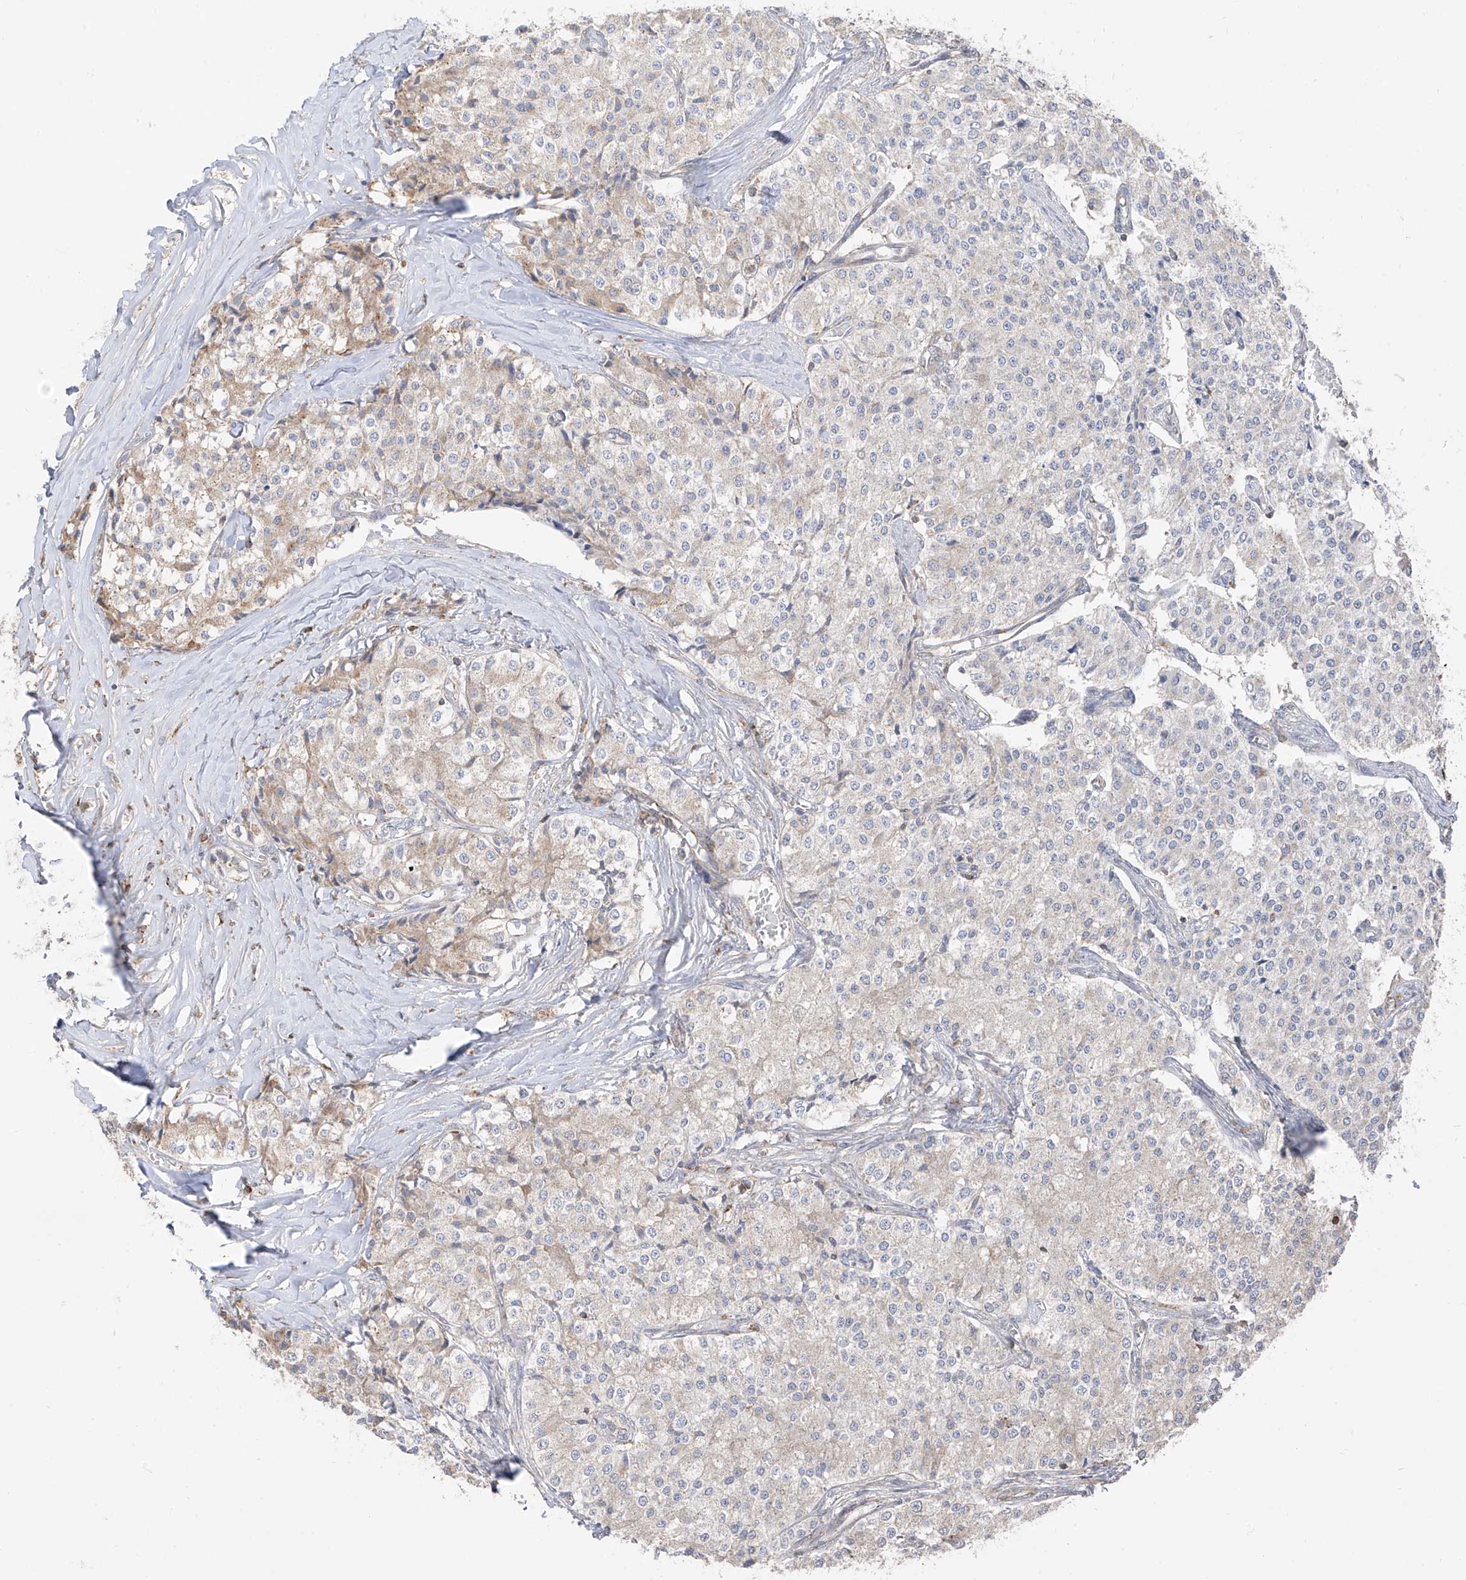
{"staining": {"intensity": "weak", "quantity": "<25%", "location": "cytoplasmic/membranous"}, "tissue": "carcinoid", "cell_type": "Tumor cells", "image_type": "cancer", "snomed": [{"axis": "morphology", "description": "Carcinoid, malignant, NOS"}, {"axis": "topography", "description": "Colon"}], "caption": "A high-resolution image shows immunohistochemistry (IHC) staining of carcinoid, which displays no significant positivity in tumor cells. (DAB immunohistochemistry (IHC) with hematoxylin counter stain).", "gene": "ETHE1", "patient": {"sex": "female", "age": 52}}